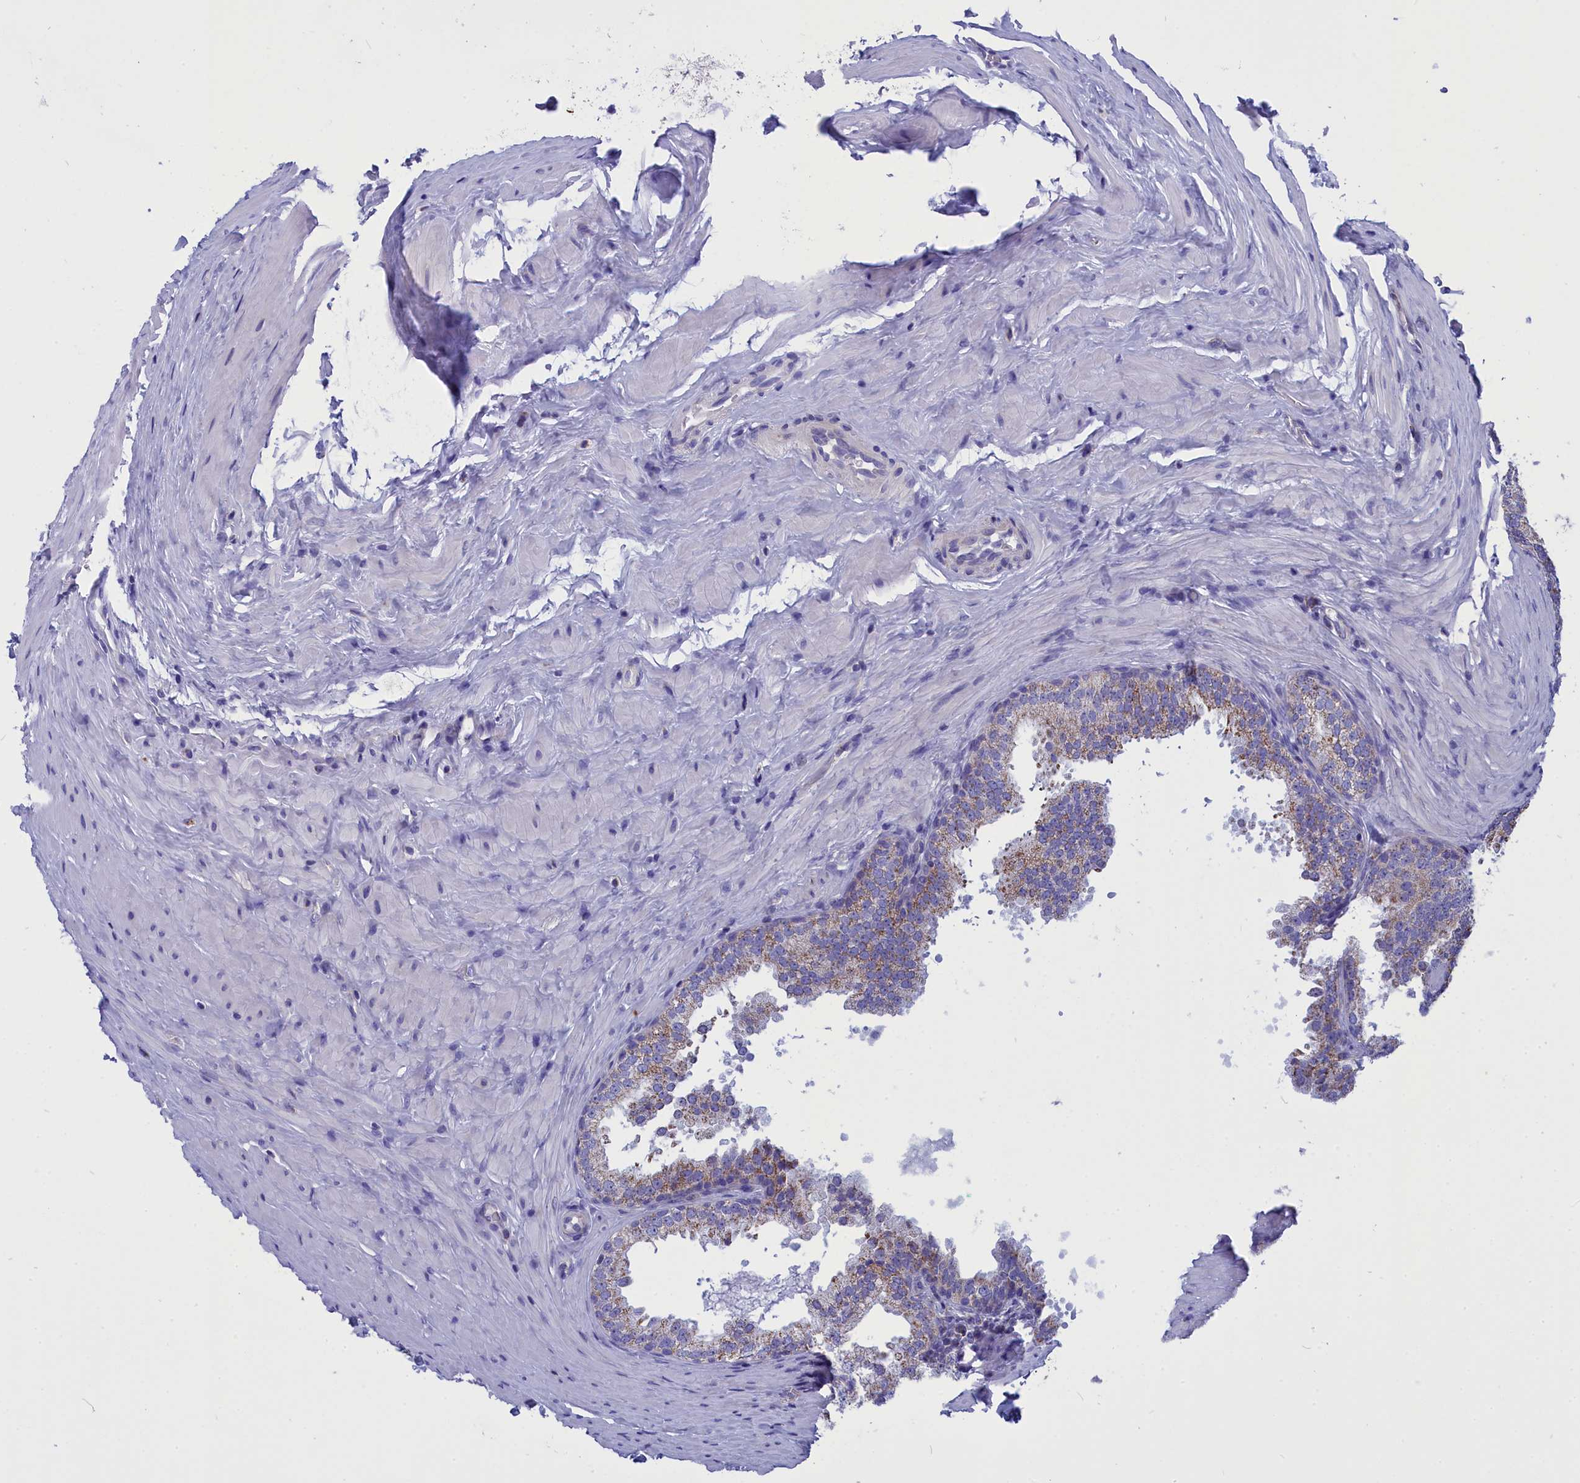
{"staining": {"intensity": "moderate", "quantity": "<25%", "location": "cytoplasmic/membranous"}, "tissue": "prostate", "cell_type": "Glandular cells", "image_type": "normal", "snomed": [{"axis": "morphology", "description": "Normal tissue, NOS"}, {"axis": "topography", "description": "Prostate"}], "caption": "Immunohistochemistry (IHC) (DAB (3,3'-diaminobenzidine)) staining of normal human prostate shows moderate cytoplasmic/membranous protein positivity in about <25% of glandular cells. Nuclei are stained in blue.", "gene": "CCRL2", "patient": {"sex": "male", "age": 60}}